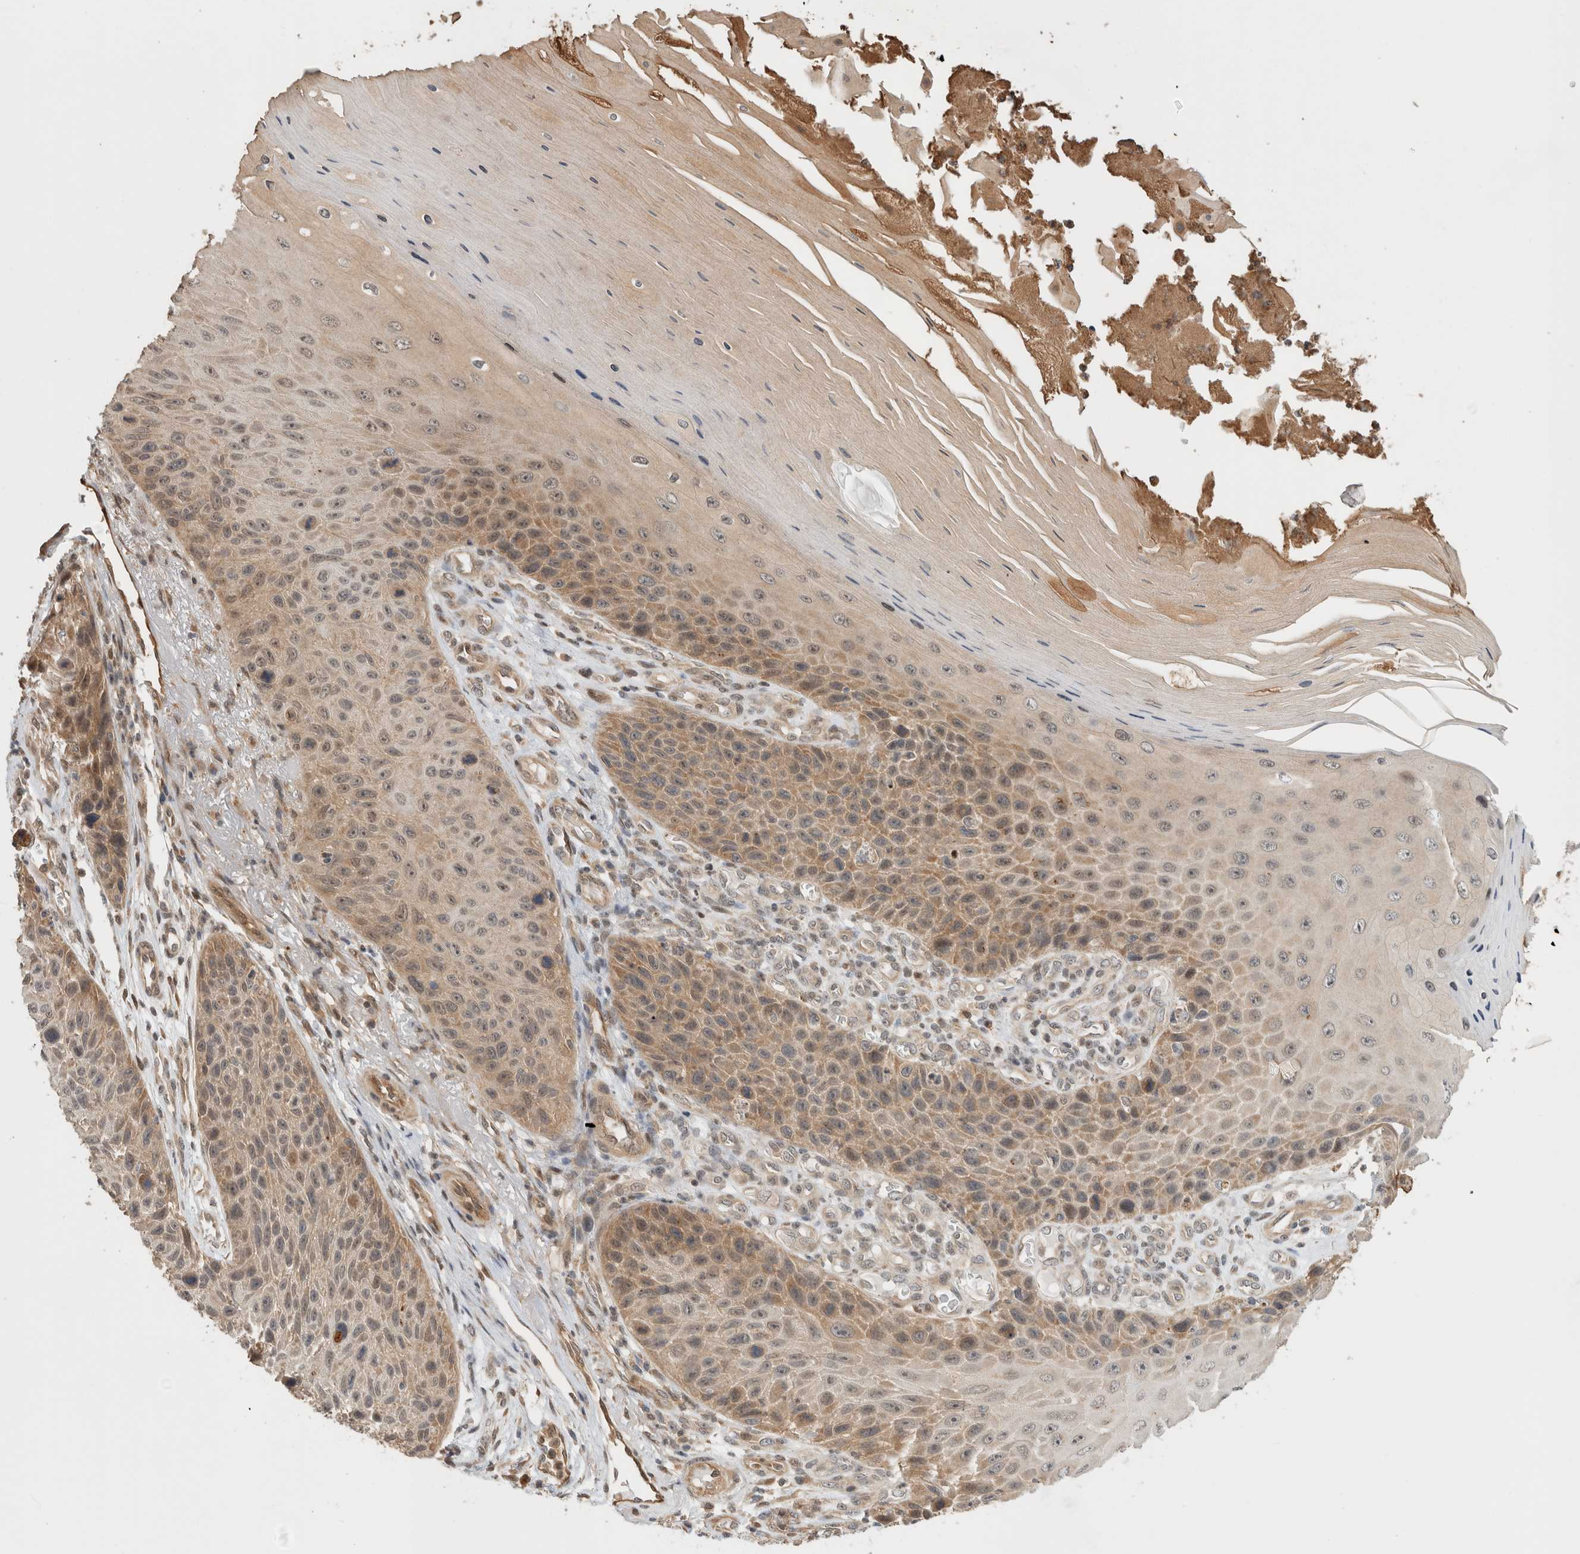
{"staining": {"intensity": "weak", "quantity": "25%-75%", "location": "cytoplasmic/membranous"}, "tissue": "skin cancer", "cell_type": "Tumor cells", "image_type": "cancer", "snomed": [{"axis": "morphology", "description": "Squamous cell carcinoma, NOS"}, {"axis": "topography", "description": "Skin"}], "caption": "Skin cancer (squamous cell carcinoma) stained with a brown dye shows weak cytoplasmic/membranous positive positivity in about 25%-75% of tumor cells.", "gene": "OTUD6B", "patient": {"sex": "female", "age": 88}}